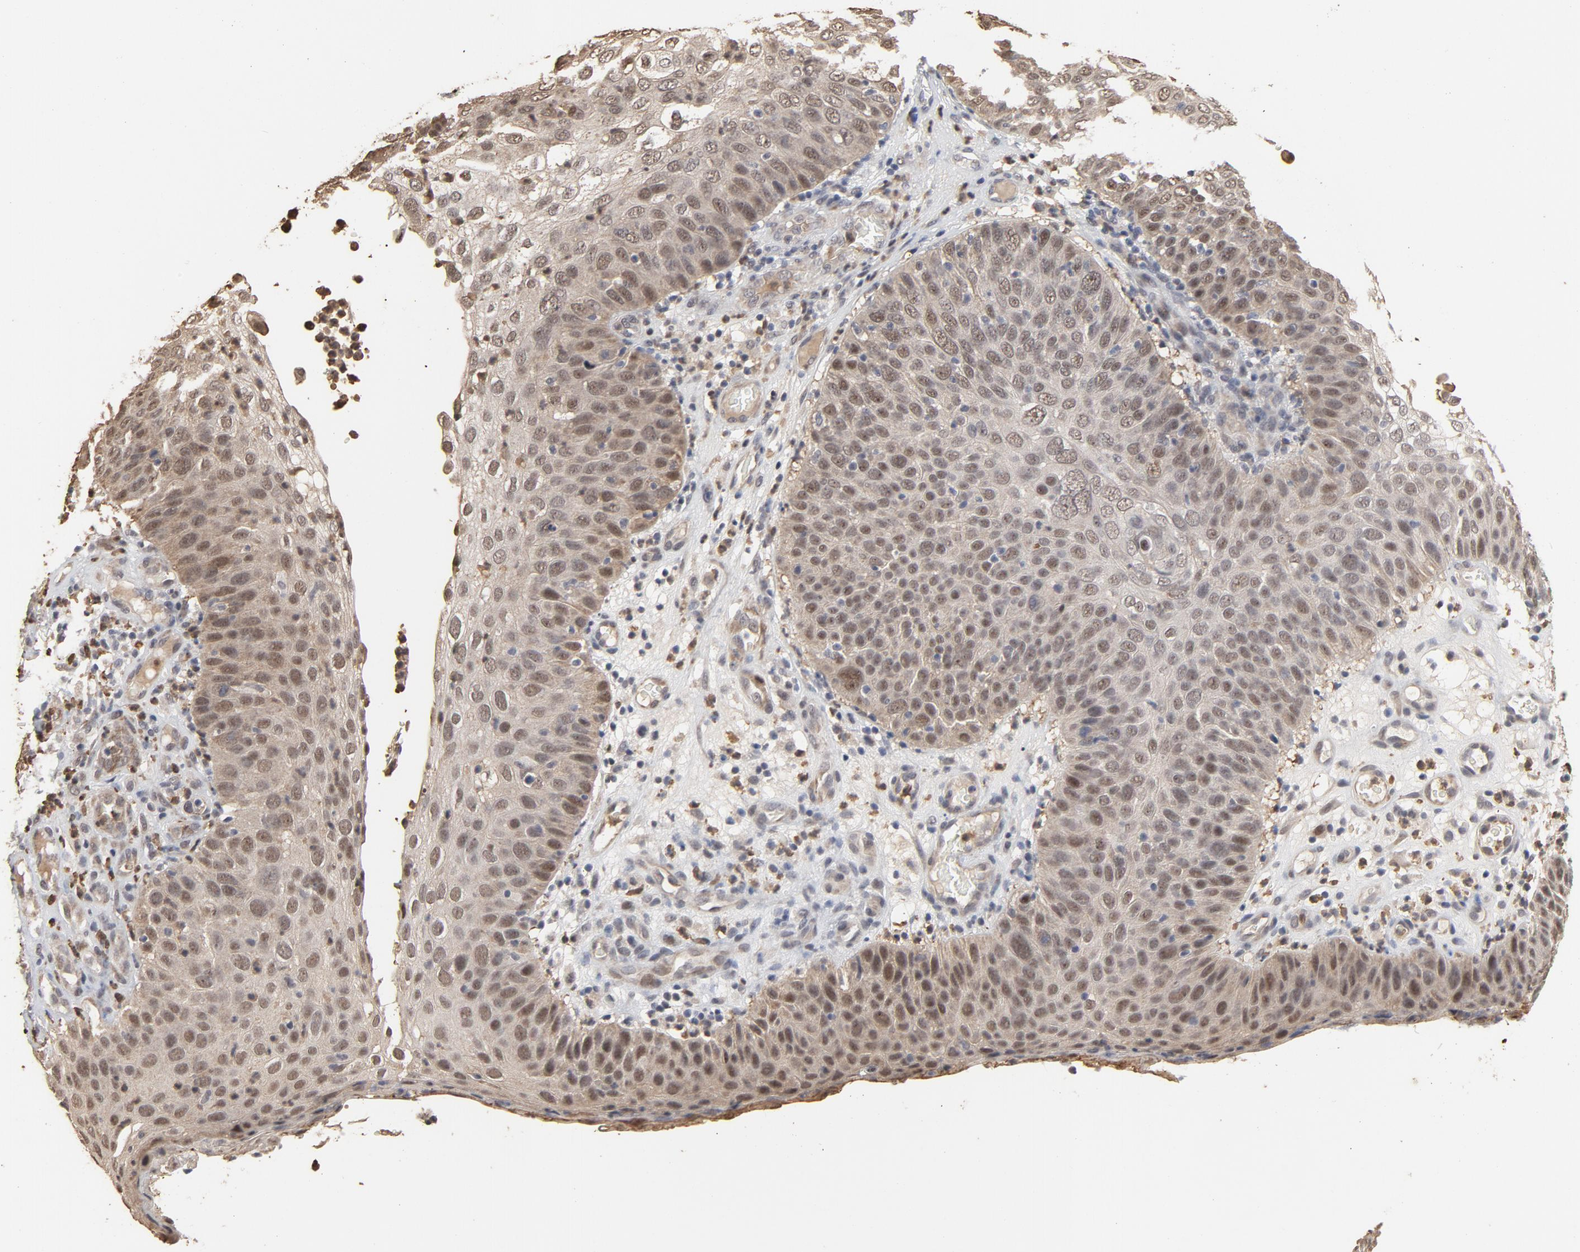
{"staining": {"intensity": "weak", "quantity": ">75%", "location": "nuclear"}, "tissue": "skin cancer", "cell_type": "Tumor cells", "image_type": "cancer", "snomed": [{"axis": "morphology", "description": "Squamous cell carcinoma, NOS"}, {"axis": "topography", "description": "Skin"}], "caption": "Immunohistochemistry of squamous cell carcinoma (skin) shows low levels of weak nuclear staining in approximately >75% of tumor cells. (Brightfield microscopy of DAB IHC at high magnification).", "gene": "RTL5", "patient": {"sex": "male", "age": 87}}